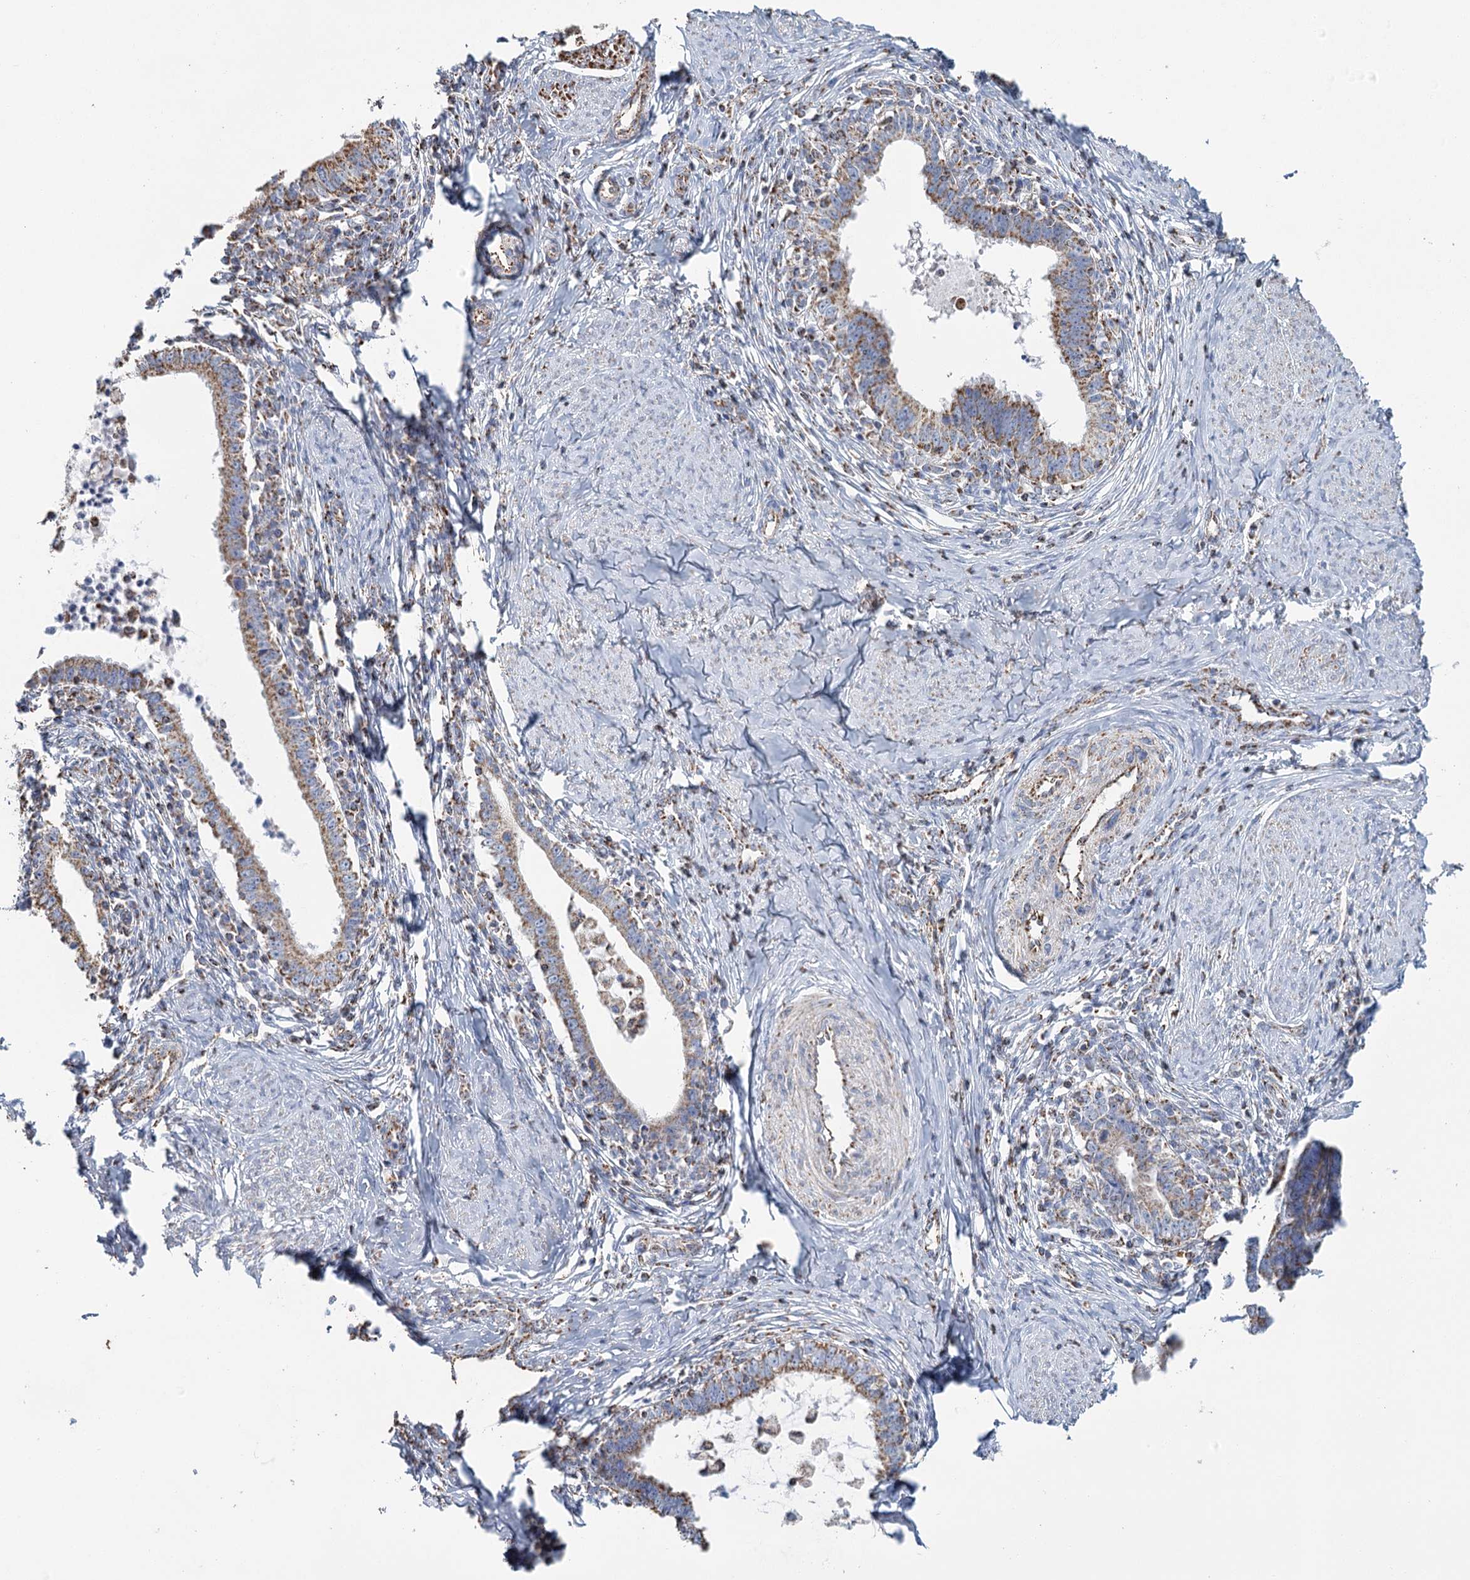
{"staining": {"intensity": "moderate", "quantity": ">75%", "location": "cytoplasmic/membranous"}, "tissue": "cervical cancer", "cell_type": "Tumor cells", "image_type": "cancer", "snomed": [{"axis": "morphology", "description": "Adenocarcinoma, NOS"}, {"axis": "topography", "description": "Cervix"}], "caption": "This is an image of IHC staining of cervical adenocarcinoma, which shows moderate expression in the cytoplasmic/membranous of tumor cells.", "gene": "MRPL44", "patient": {"sex": "female", "age": 36}}